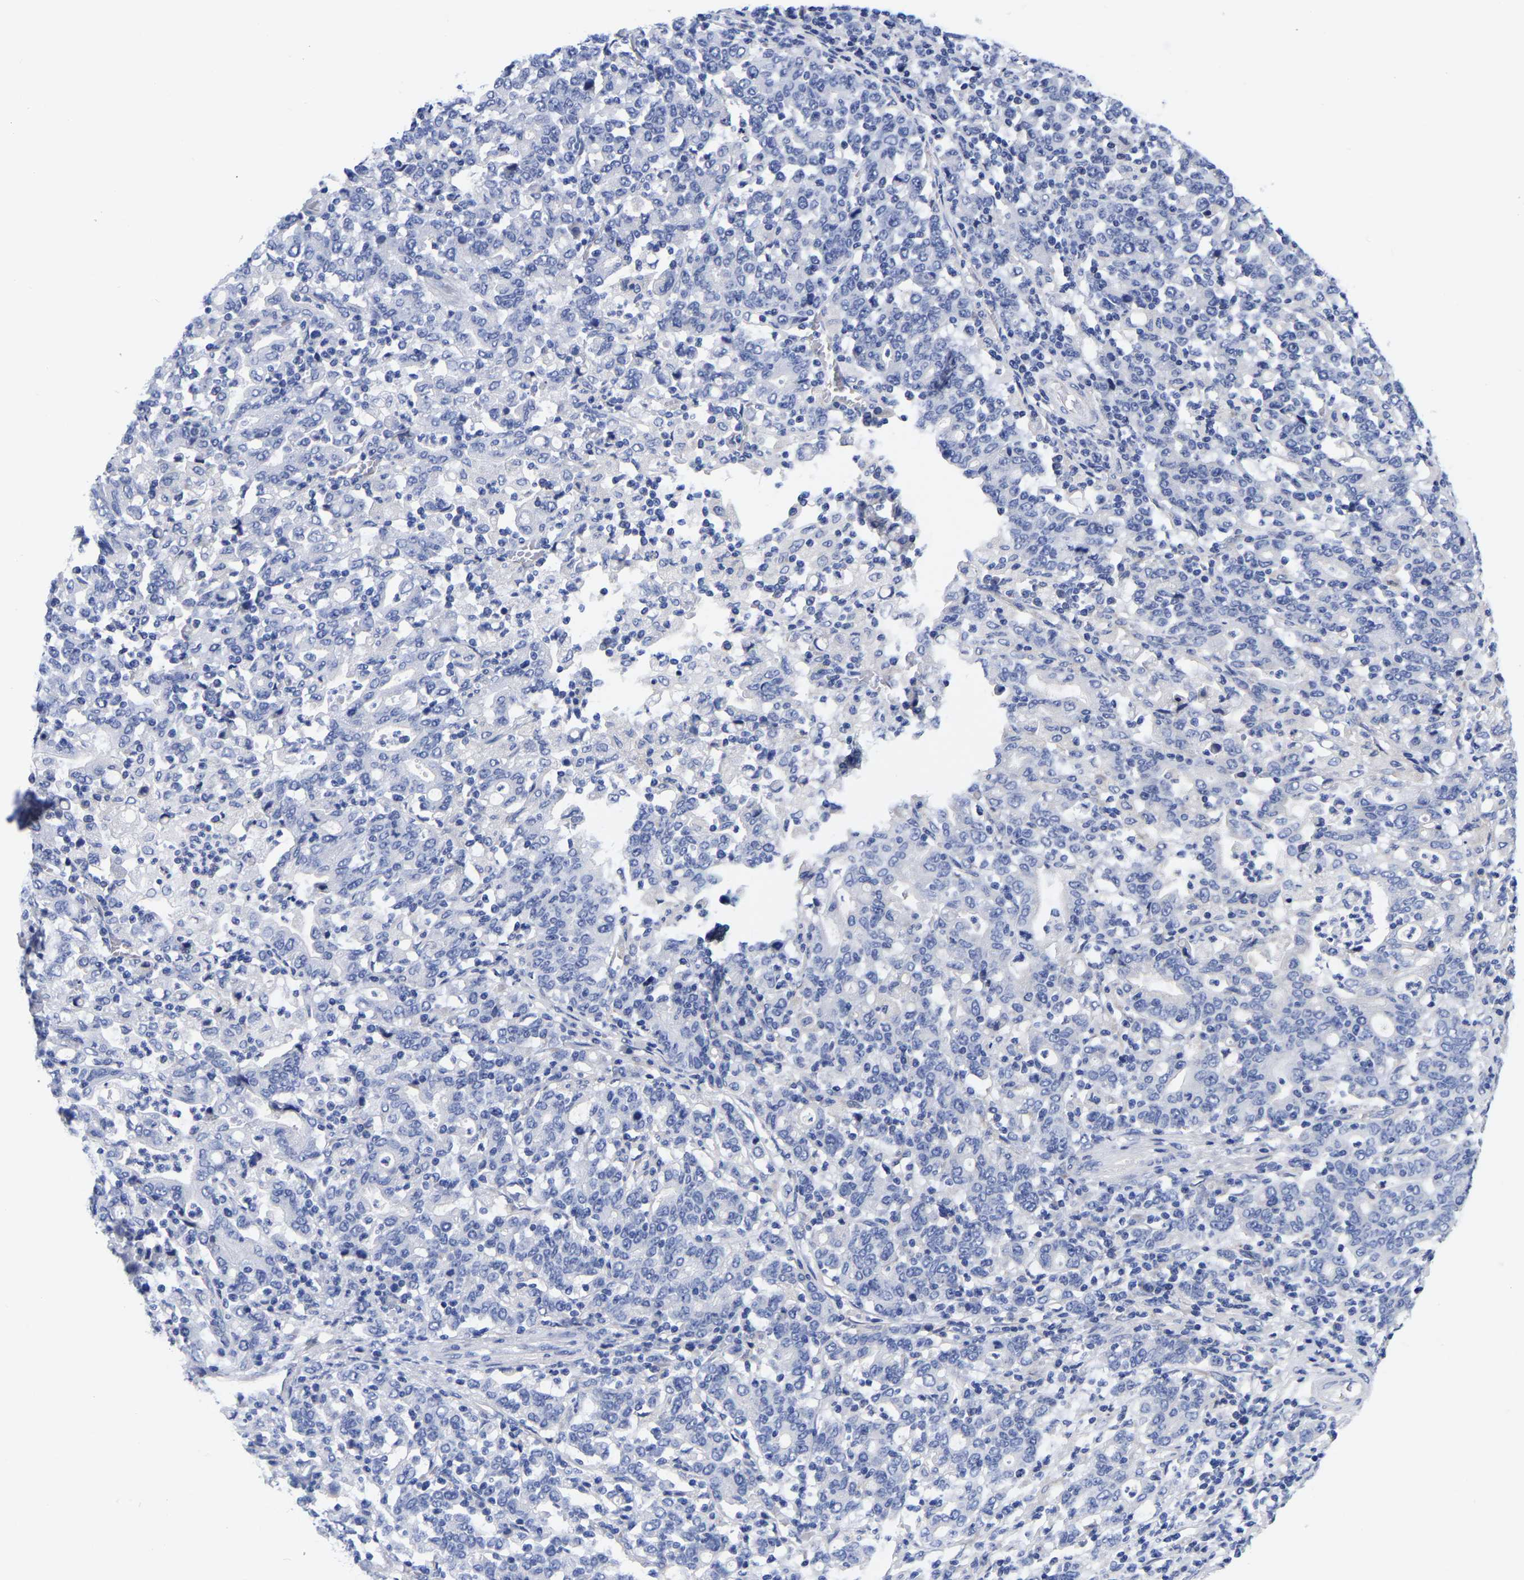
{"staining": {"intensity": "negative", "quantity": "none", "location": "none"}, "tissue": "stomach cancer", "cell_type": "Tumor cells", "image_type": "cancer", "snomed": [{"axis": "morphology", "description": "Adenocarcinoma, NOS"}, {"axis": "topography", "description": "Stomach, upper"}], "caption": "DAB (3,3'-diaminobenzidine) immunohistochemical staining of human stomach adenocarcinoma shows no significant positivity in tumor cells. (Immunohistochemistry (ihc), brightfield microscopy, high magnification).", "gene": "CFAP298", "patient": {"sex": "male", "age": 69}}